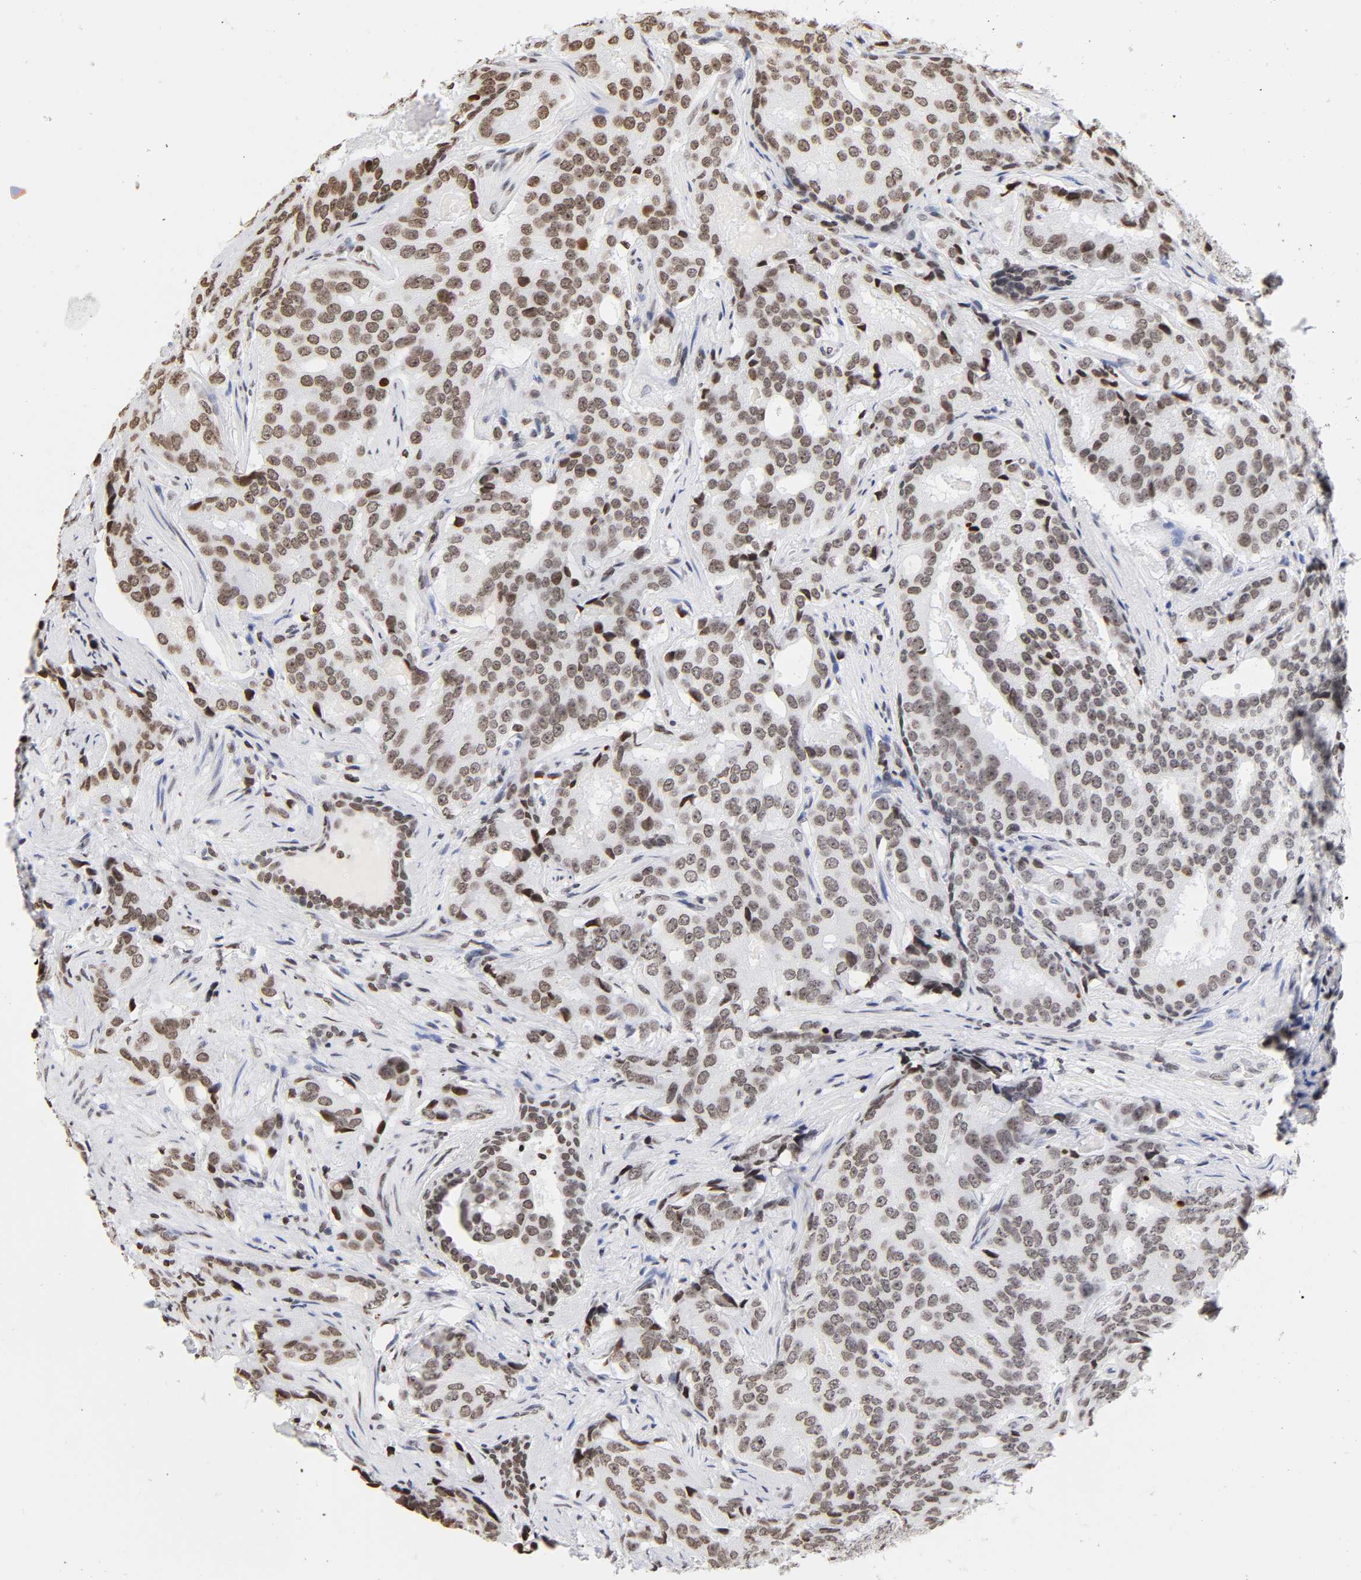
{"staining": {"intensity": "weak", "quantity": ">75%", "location": "nuclear"}, "tissue": "prostate cancer", "cell_type": "Tumor cells", "image_type": "cancer", "snomed": [{"axis": "morphology", "description": "Adenocarcinoma, High grade"}, {"axis": "topography", "description": "Prostate"}], "caption": "Protein analysis of prostate adenocarcinoma (high-grade) tissue displays weak nuclear staining in about >75% of tumor cells.", "gene": "H2AC12", "patient": {"sex": "male", "age": 58}}